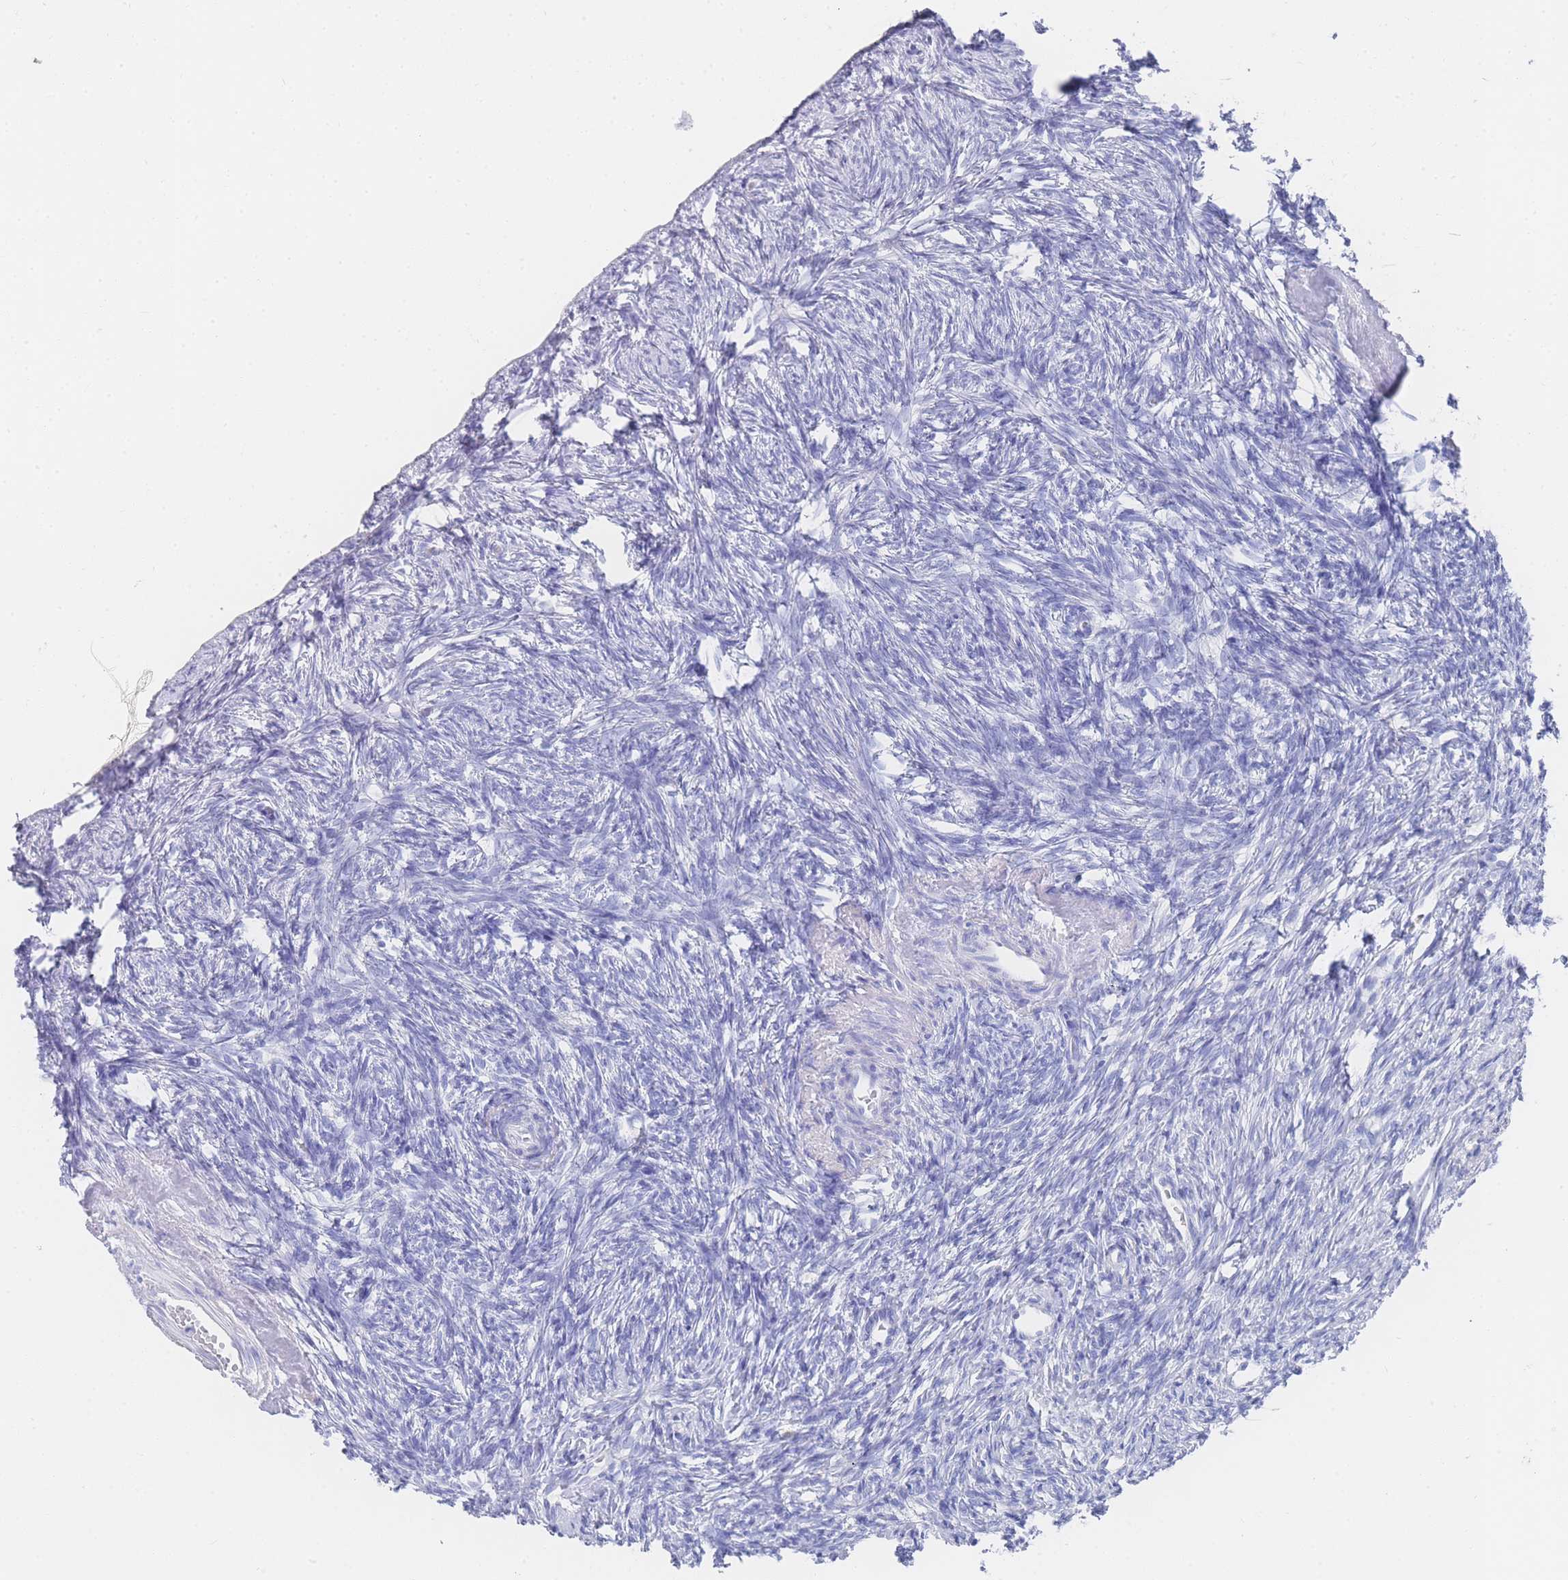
{"staining": {"intensity": "negative", "quantity": "none", "location": "none"}, "tissue": "ovary", "cell_type": "Ovarian stroma cells", "image_type": "normal", "snomed": [{"axis": "morphology", "description": "Normal tissue, NOS"}, {"axis": "topography", "description": "Ovary"}], "caption": "IHC of benign ovary displays no staining in ovarian stroma cells.", "gene": "LRRC37A2", "patient": {"sex": "female", "age": 51}}